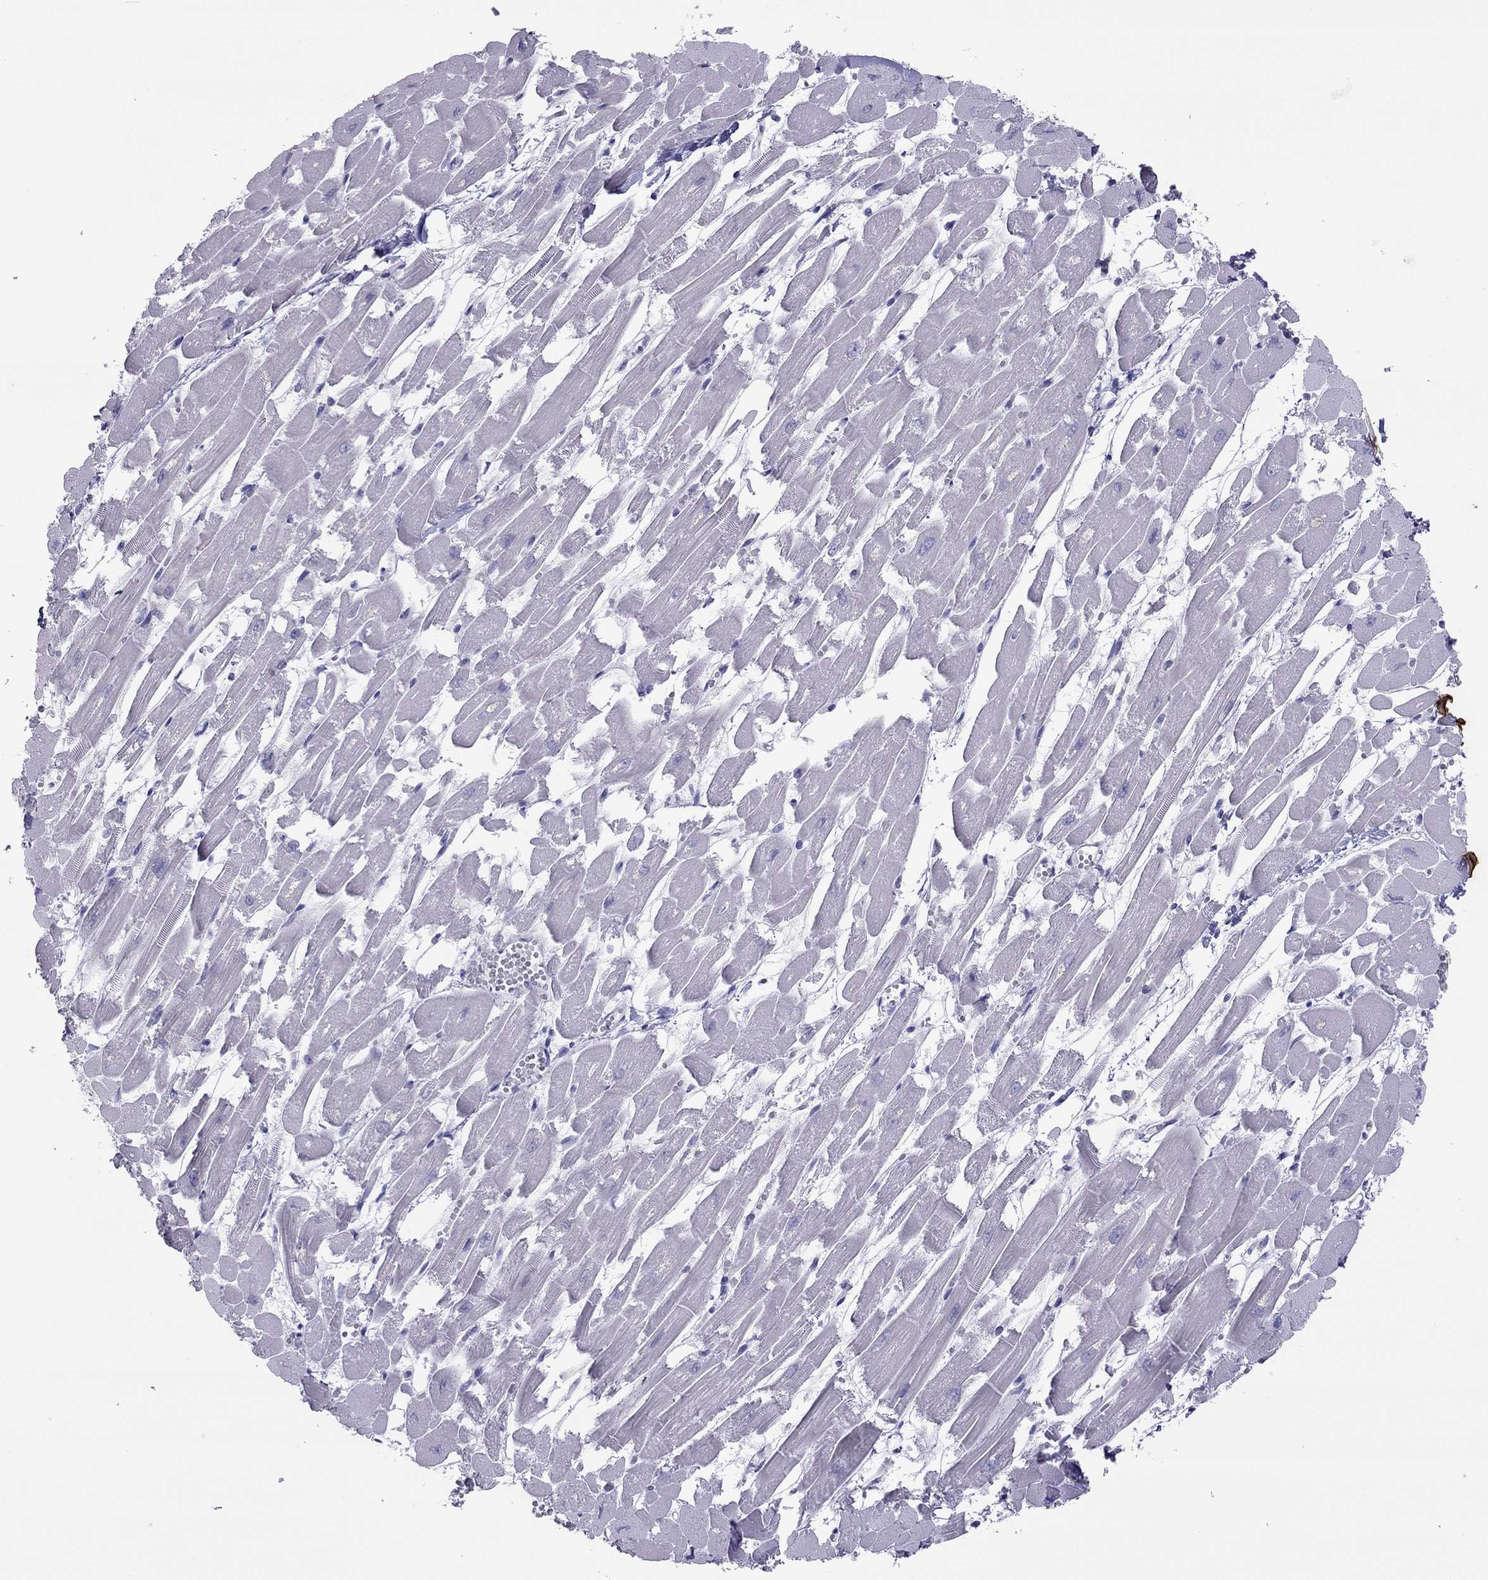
{"staining": {"intensity": "negative", "quantity": "none", "location": "none"}, "tissue": "heart muscle", "cell_type": "Cardiomyocytes", "image_type": "normal", "snomed": [{"axis": "morphology", "description": "Normal tissue, NOS"}, {"axis": "topography", "description": "Heart"}], "caption": "Benign heart muscle was stained to show a protein in brown. There is no significant staining in cardiomyocytes. Nuclei are stained in blue.", "gene": "MAEL", "patient": {"sex": "female", "age": 52}}